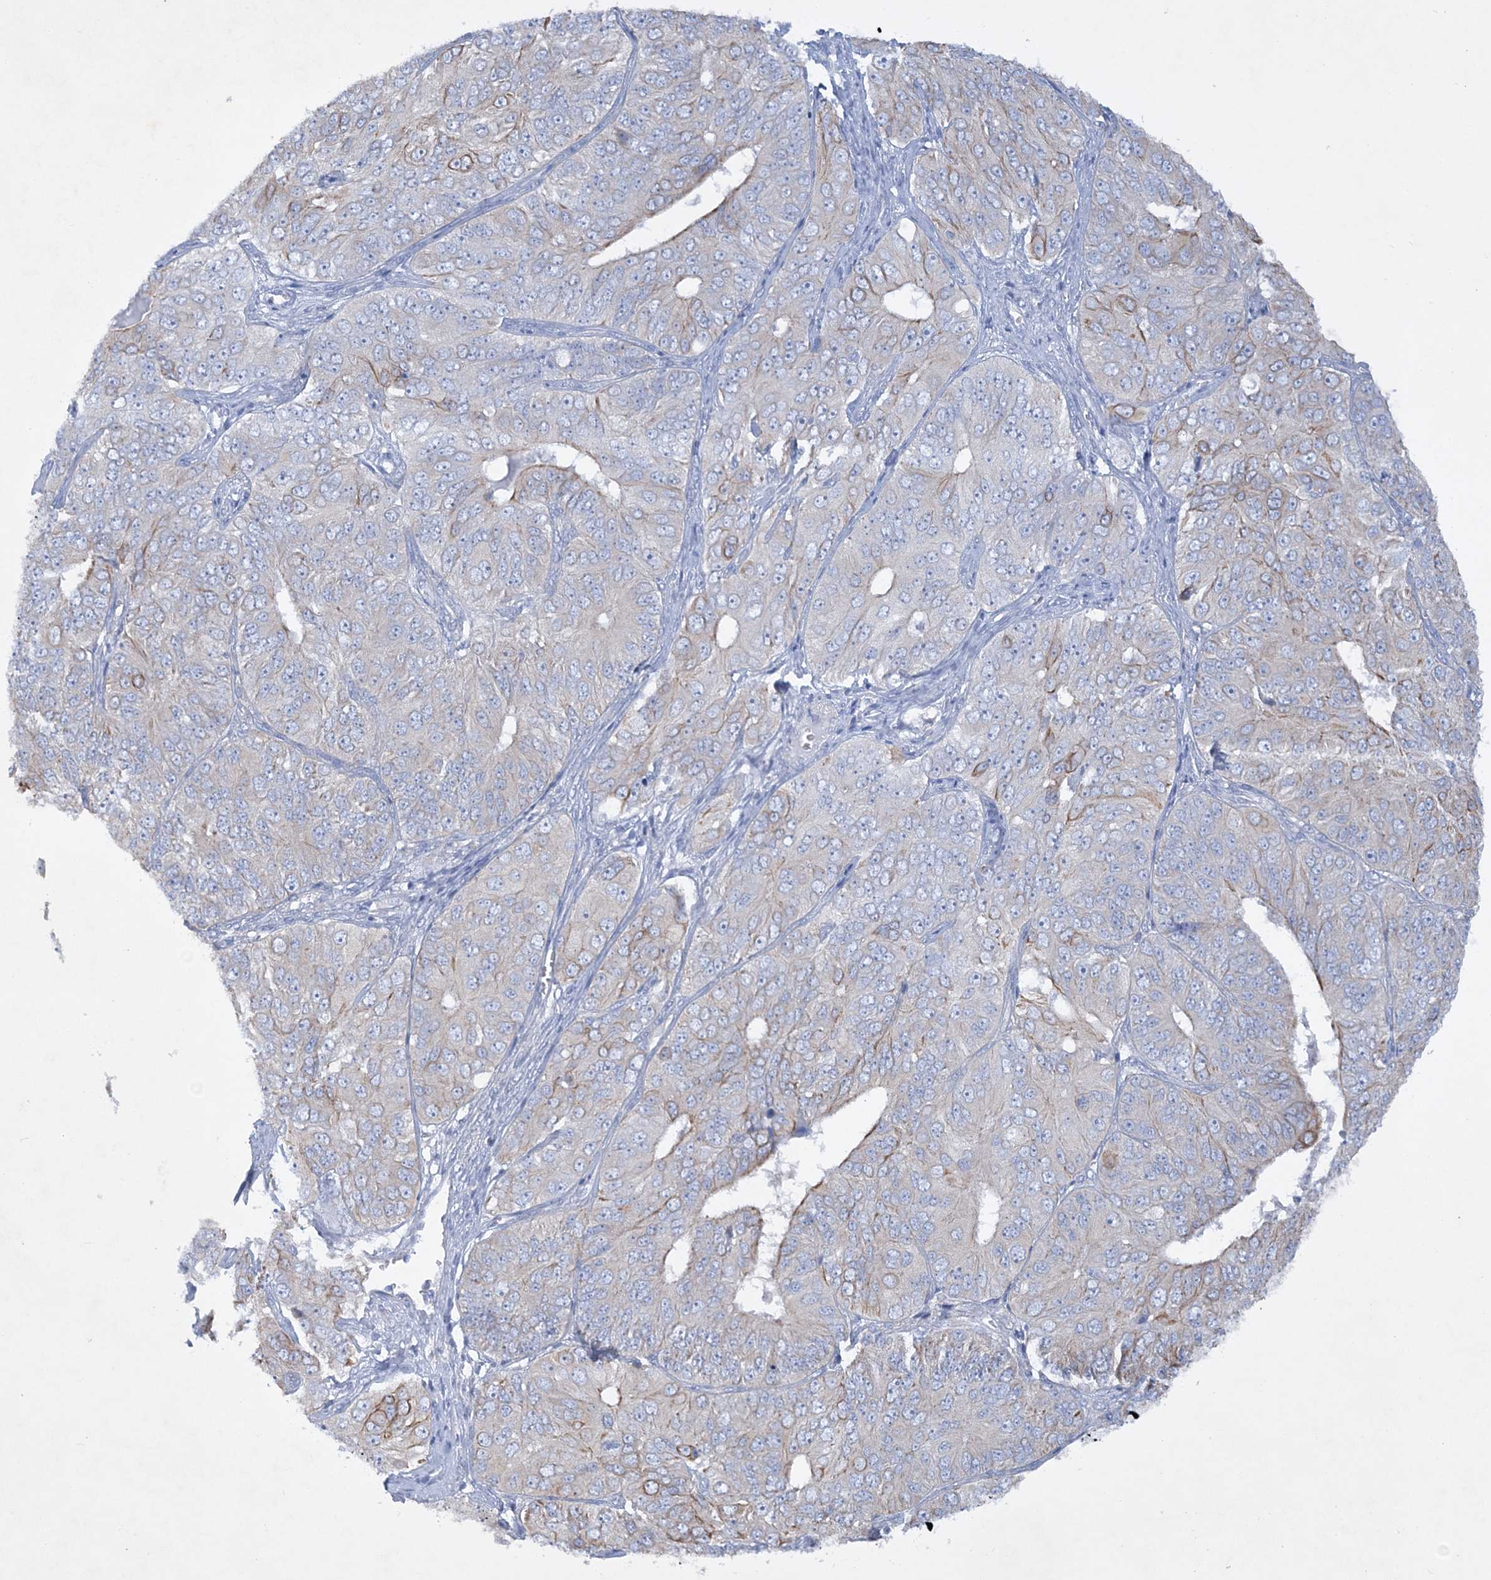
{"staining": {"intensity": "moderate", "quantity": "<25%", "location": "cytoplasmic/membranous"}, "tissue": "ovarian cancer", "cell_type": "Tumor cells", "image_type": "cancer", "snomed": [{"axis": "morphology", "description": "Carcinoma, endometroid"}, {"axis": "topography", "description": "Ovary"}], "caption": "This is a micrograph of immunohistochemistry (IHC) staining of ovarian cancer, which shows moderate staining in the cytoplasmic/membranous of tumor cells.", "gene": "FARSB", "patient": {"sex": "female", "age": 51}}